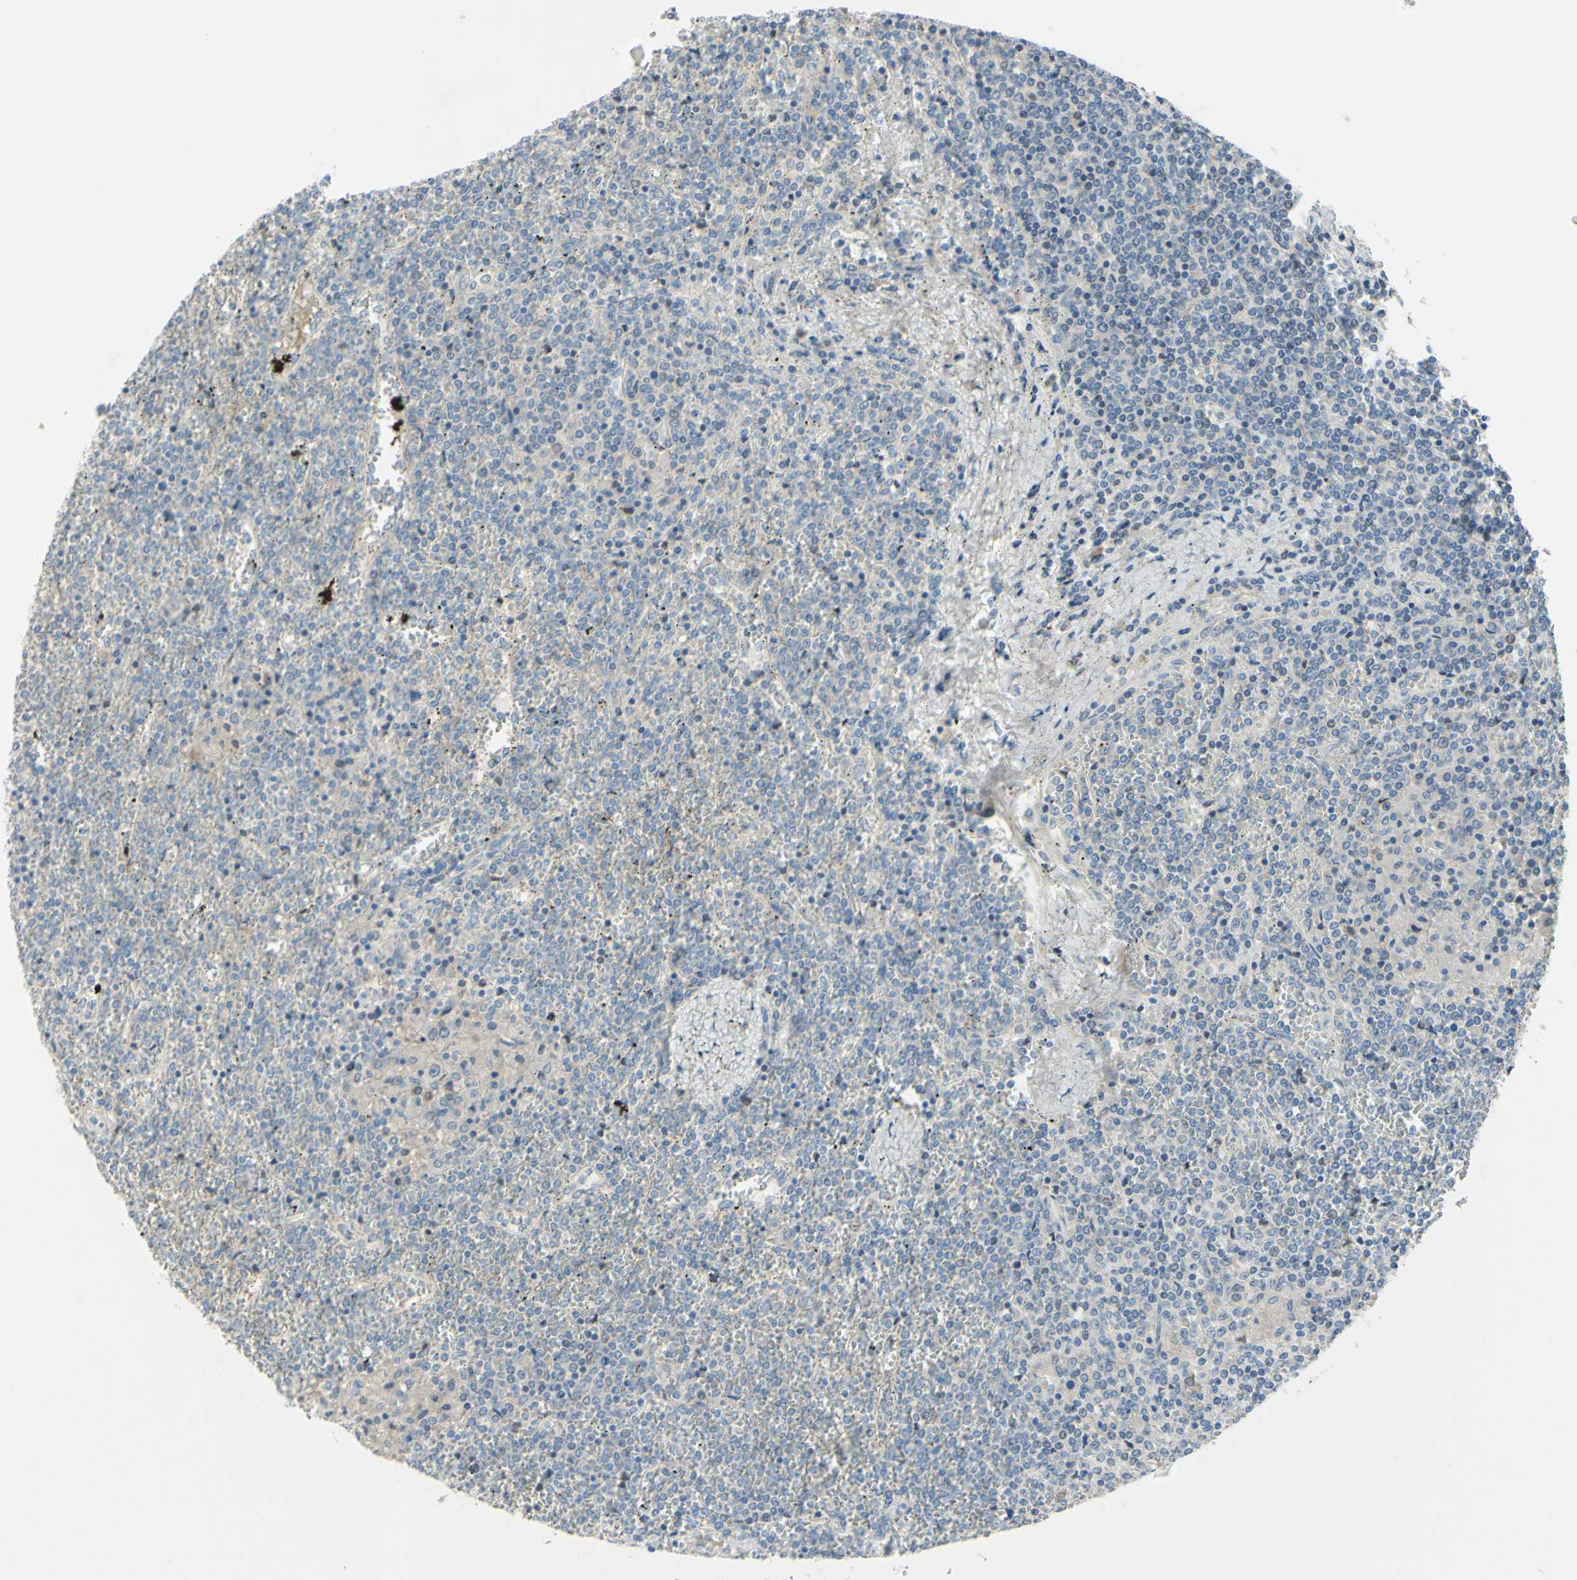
{"staining": {"intensity": "negative", "quantity": "none", "location": "none"}, "tissue": "lymphoma", "cell_type": "Tumor cells", "image_type": "cancer", "snomed": [{"axis": "morphology", "description": "Malignant lymphoma, non-Hodgkin's type, Low grade"}, {"axis": "topography", "description": "Spleen"}], "caption": "Tumor cells show no significant protein staining in lymphoma.", "gene": "FDFT1", "patient": {"sex": "female", "age": 19}}